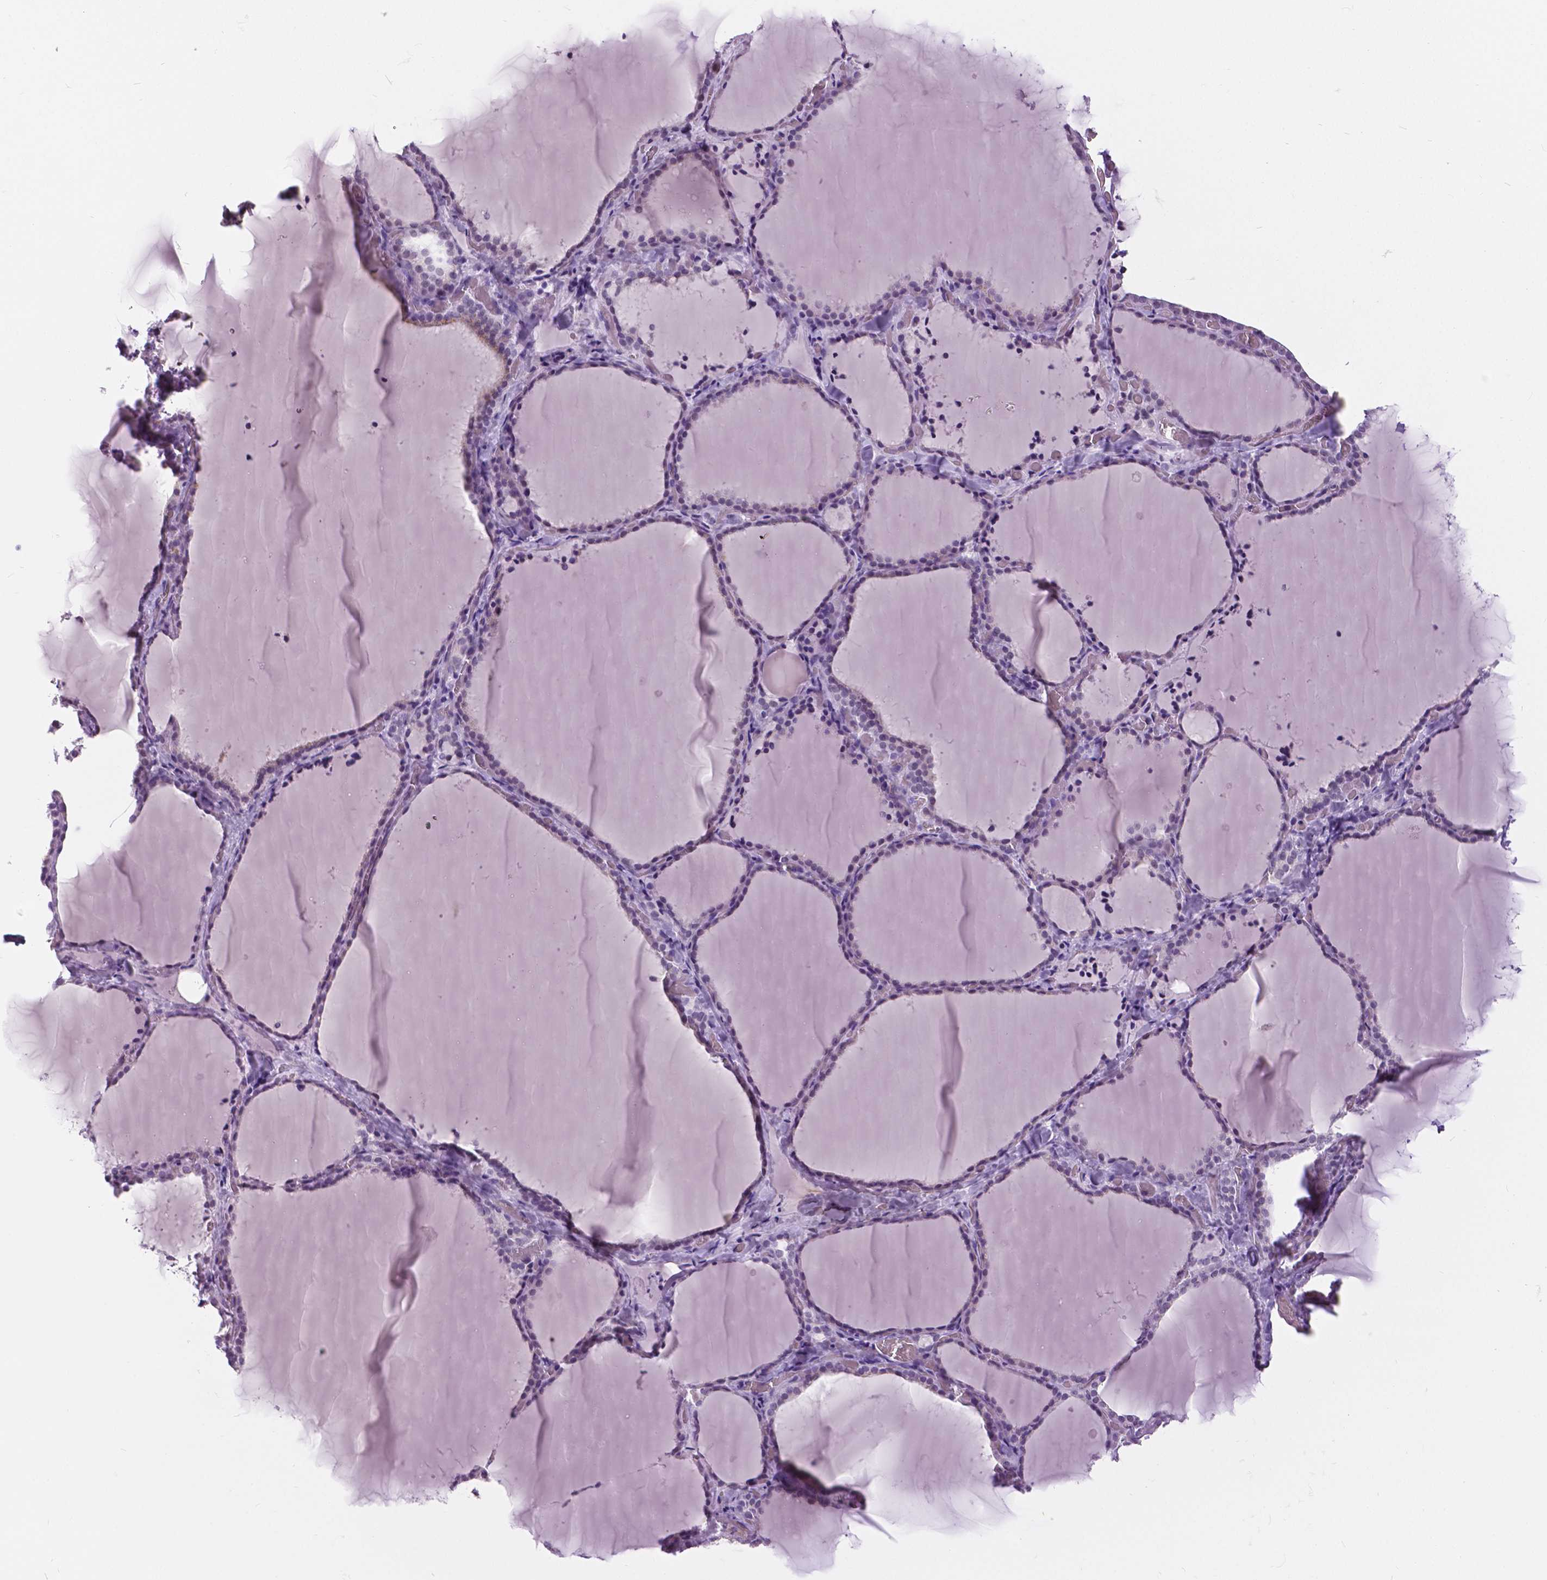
{"staining": {"intensity": "negative", "quantity": "none", "location": "none"}, "tissue": "thyroid gland", "cell_type": "Glandular cells", "image_type": "normal", "snomed": [{"axis": "morphology", "description": "Normal tissue, NOS"}, {"axis": "topography", "description": "Thyroid gland"}], "caption": "Glandular cells are negative for protein expression in unremarkable human thyroid gland. (DAB (3,3'-diaminobenzidine) immunohistochemistry, high magnification).", "gene": "MYOM1", "patient": {"sex": "female", "age": 22}}